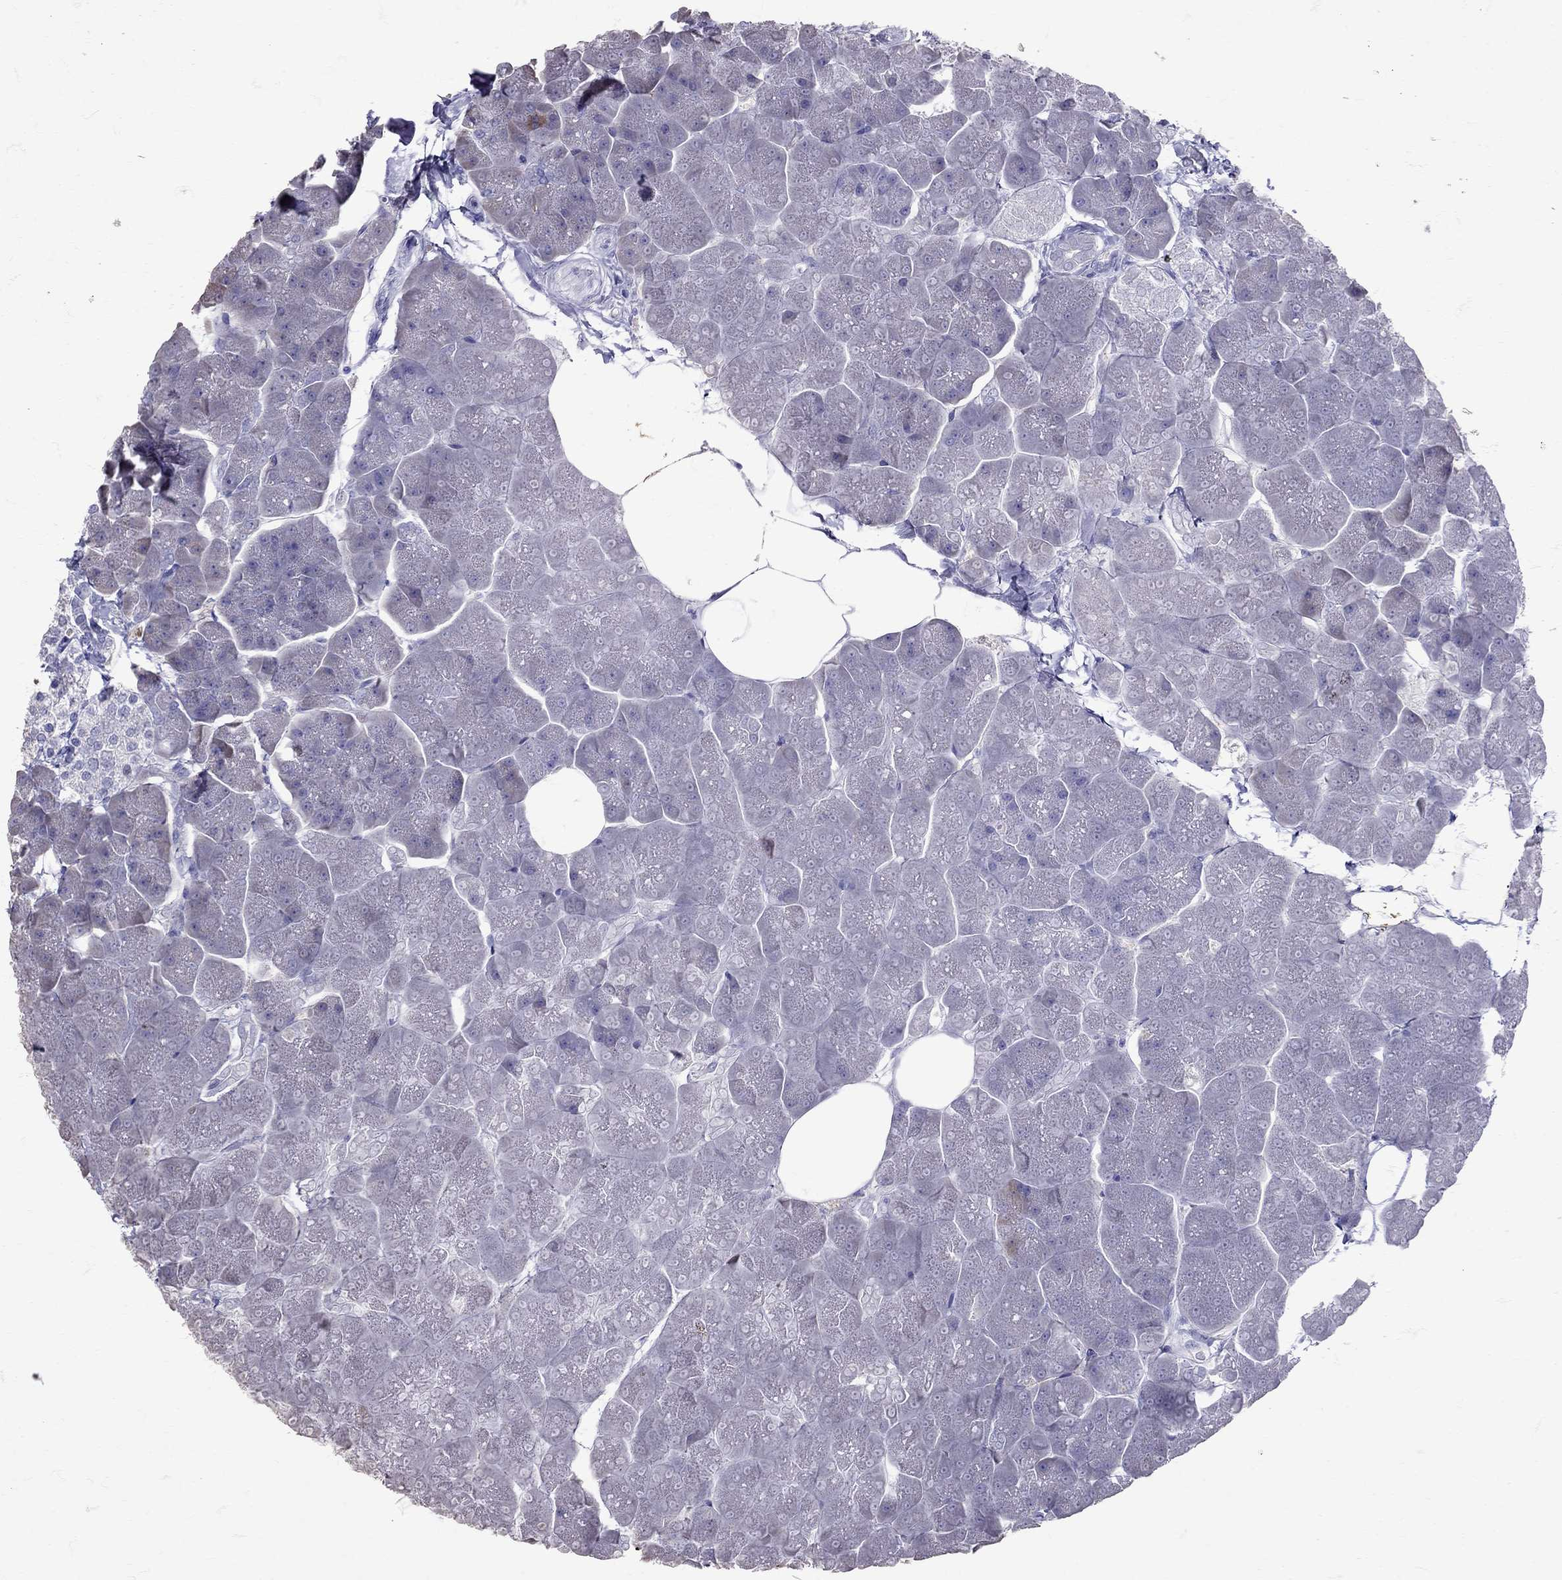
{"staining": {"intensity": "negative", "quantity": "none", "location": "none"}, "tissue": "pancreas", "cell_type": "Exocrine glandular cells", "image_type": "normal", "snomed": [{"axis": "morphology", "description": "Normal tissue, NOS"}, {"axis": "topography", "description": "Adipose tissue"}, {"axis": "topography", "description": "Pancreas"}, {"axis": "topography", "description": "Peripheral nerve tissue"}], "caption": "Immunohistochemistry (IHC) of unremarkable pancreas demonstrates no staining in exocrine glandular cells. Nuclei are stained in blue.", "gene": "TBR1", "patient": {"sex": "female", "age": 58}}